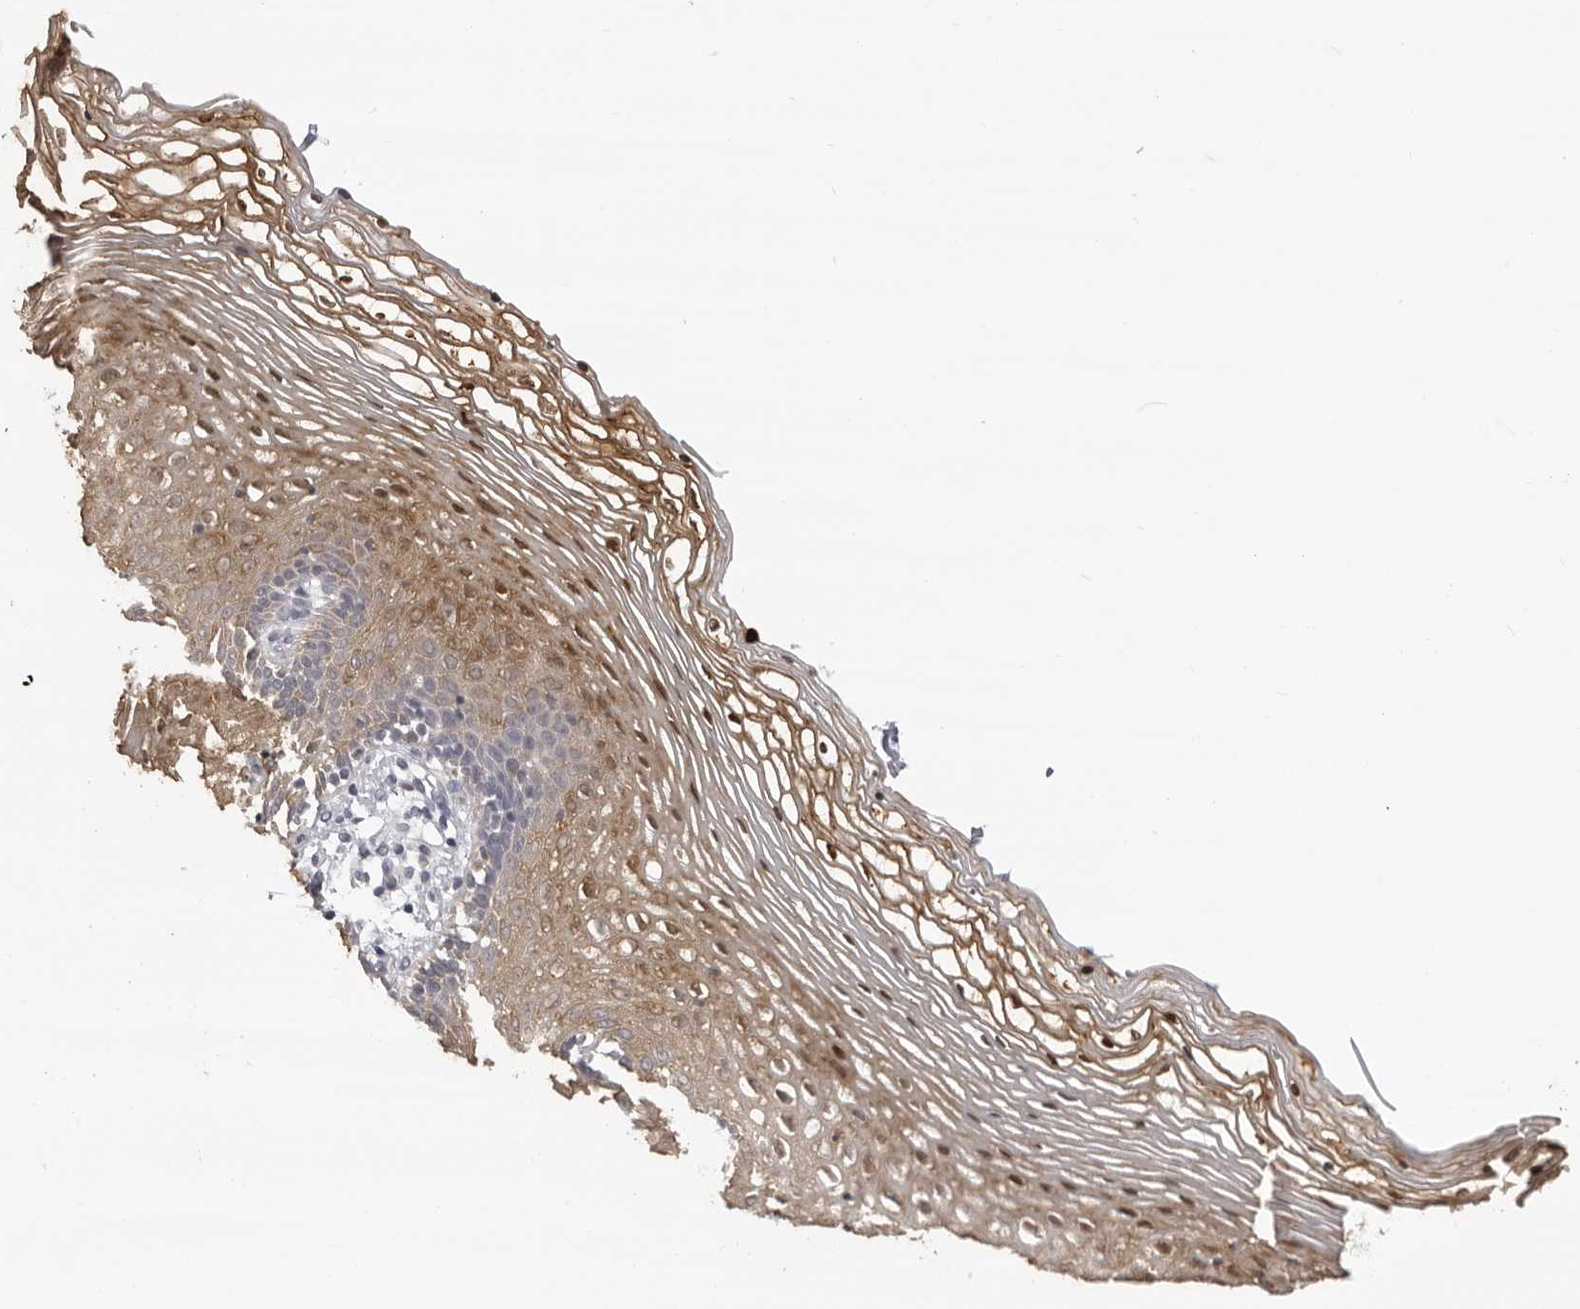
{"staining": {"intensity": "moderate", "quantity": "25%-75%", "location": "cytoplasmic/membranous,nuclear"}, "tissue": "vagina", "cell_type": "Squamous epithelial cells", "image_type": "normal", "snomed": [{"axis": "morphology", "description": "Normal tissue, NOS"}, {"axis": "topography", "description": "Vagina"}], "caption": "Immunohistochemistry staining of unremarkable vagina, which demonstrates medium levels of moderate cytoplasmic/membranous,nuclear expression in about 25%-75% of squamous epithelial cells indicating moderate cytoplasmic/membranous,nuclear protein positivity. The staining was performed using DAB (brown) for protein detection and nuclei were counterstained in hematoxylin (blue).", "gene": "IL31", "patient": {"sex": "female", "age": 32}}